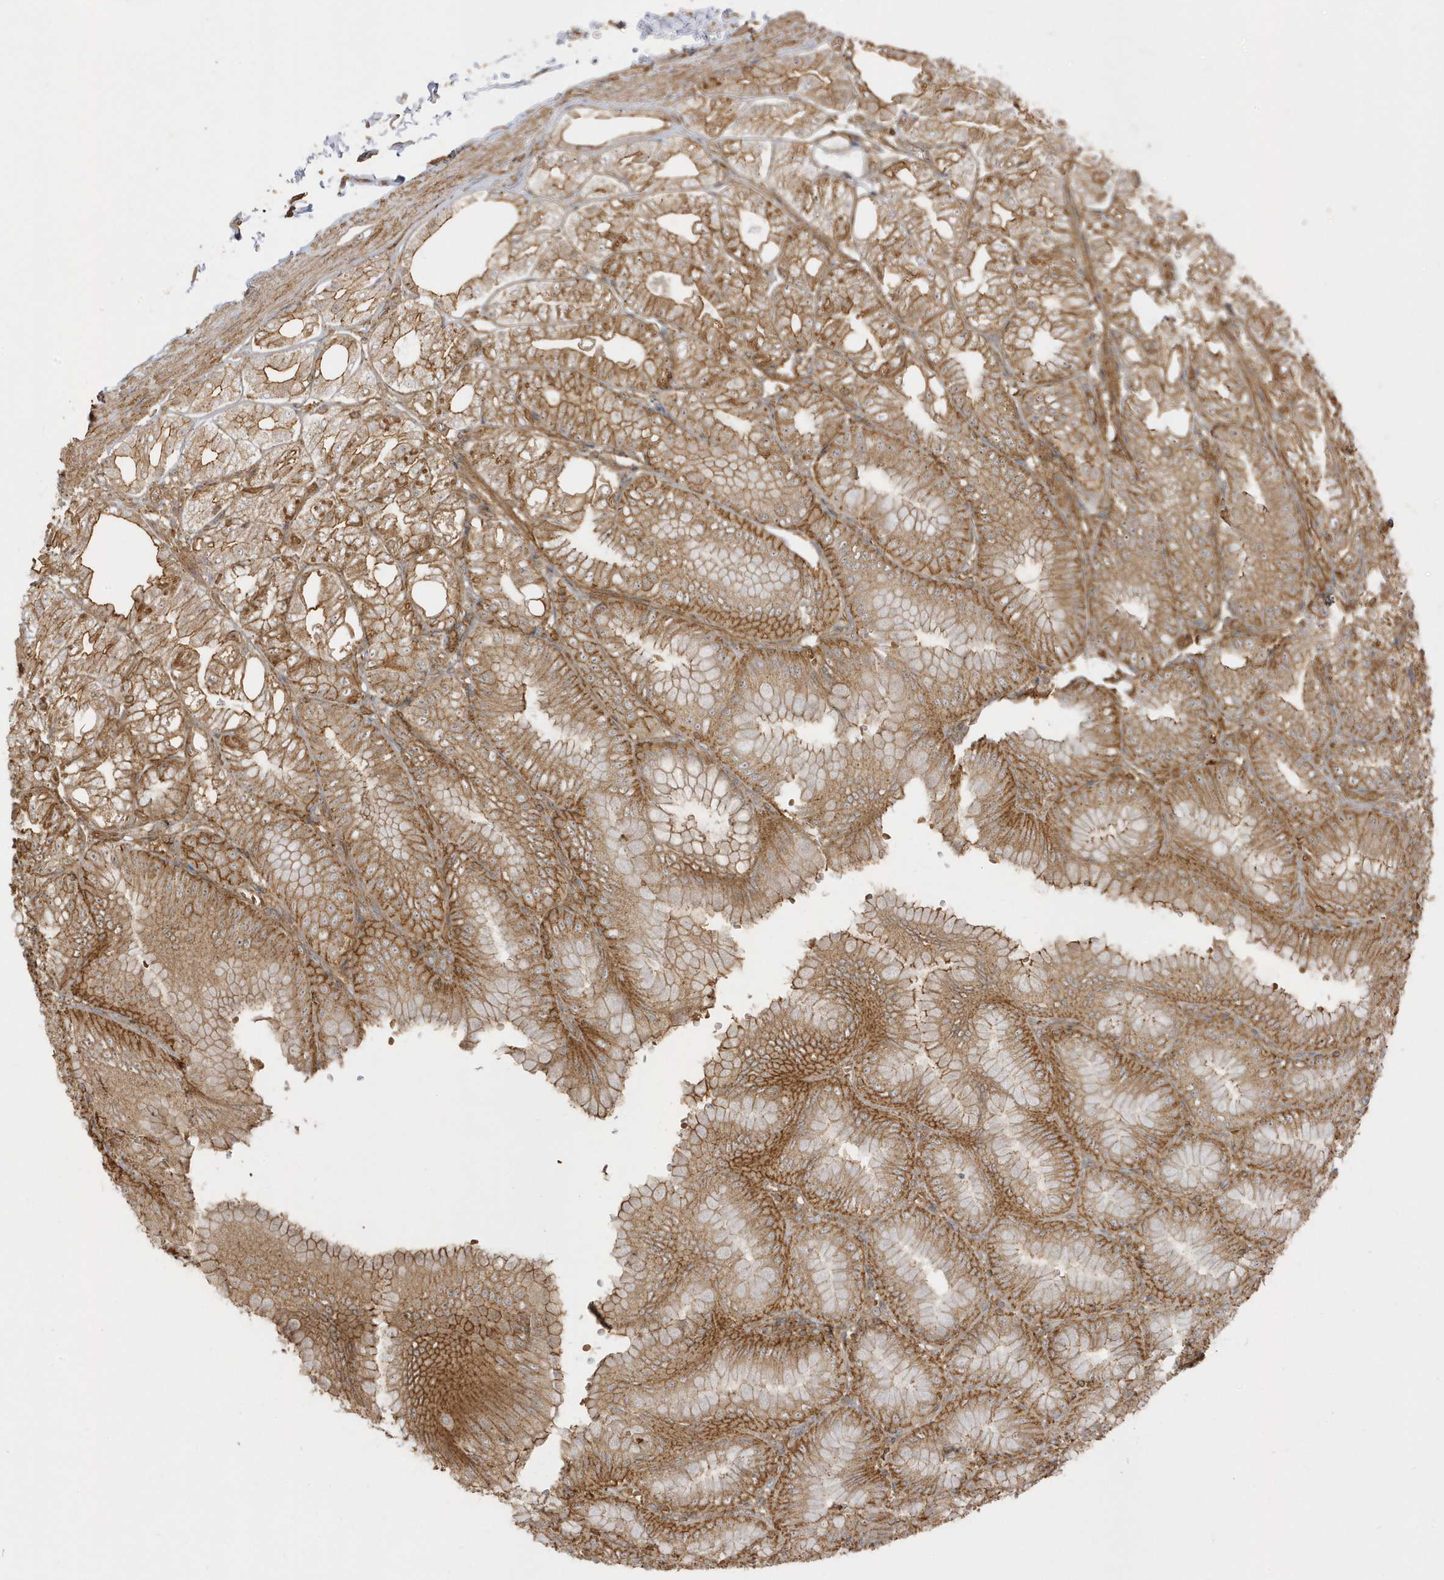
{"staining": {"intensity": "moderate", "quantity": ">75%", "location": "cytoplasmic/membranous"}, "tissue": "stomach", "cell_type": "Glandular cells", "image_type": "normal", "snomed": [{"axis": "morphology", "description": "Normal tissue, NOS"}, {"axis": "topography", "description": "Stomach, lower"}], "caption": "Protein staining of unremarkable stomach demonstrates moderate cytoplasmic/membranous staining in about >75% of glandular cells. (IHC, brightfield microscopy, high magnification).", "gene": "ZBTB8A", "patient": {"sex": "male", "age": 71}}